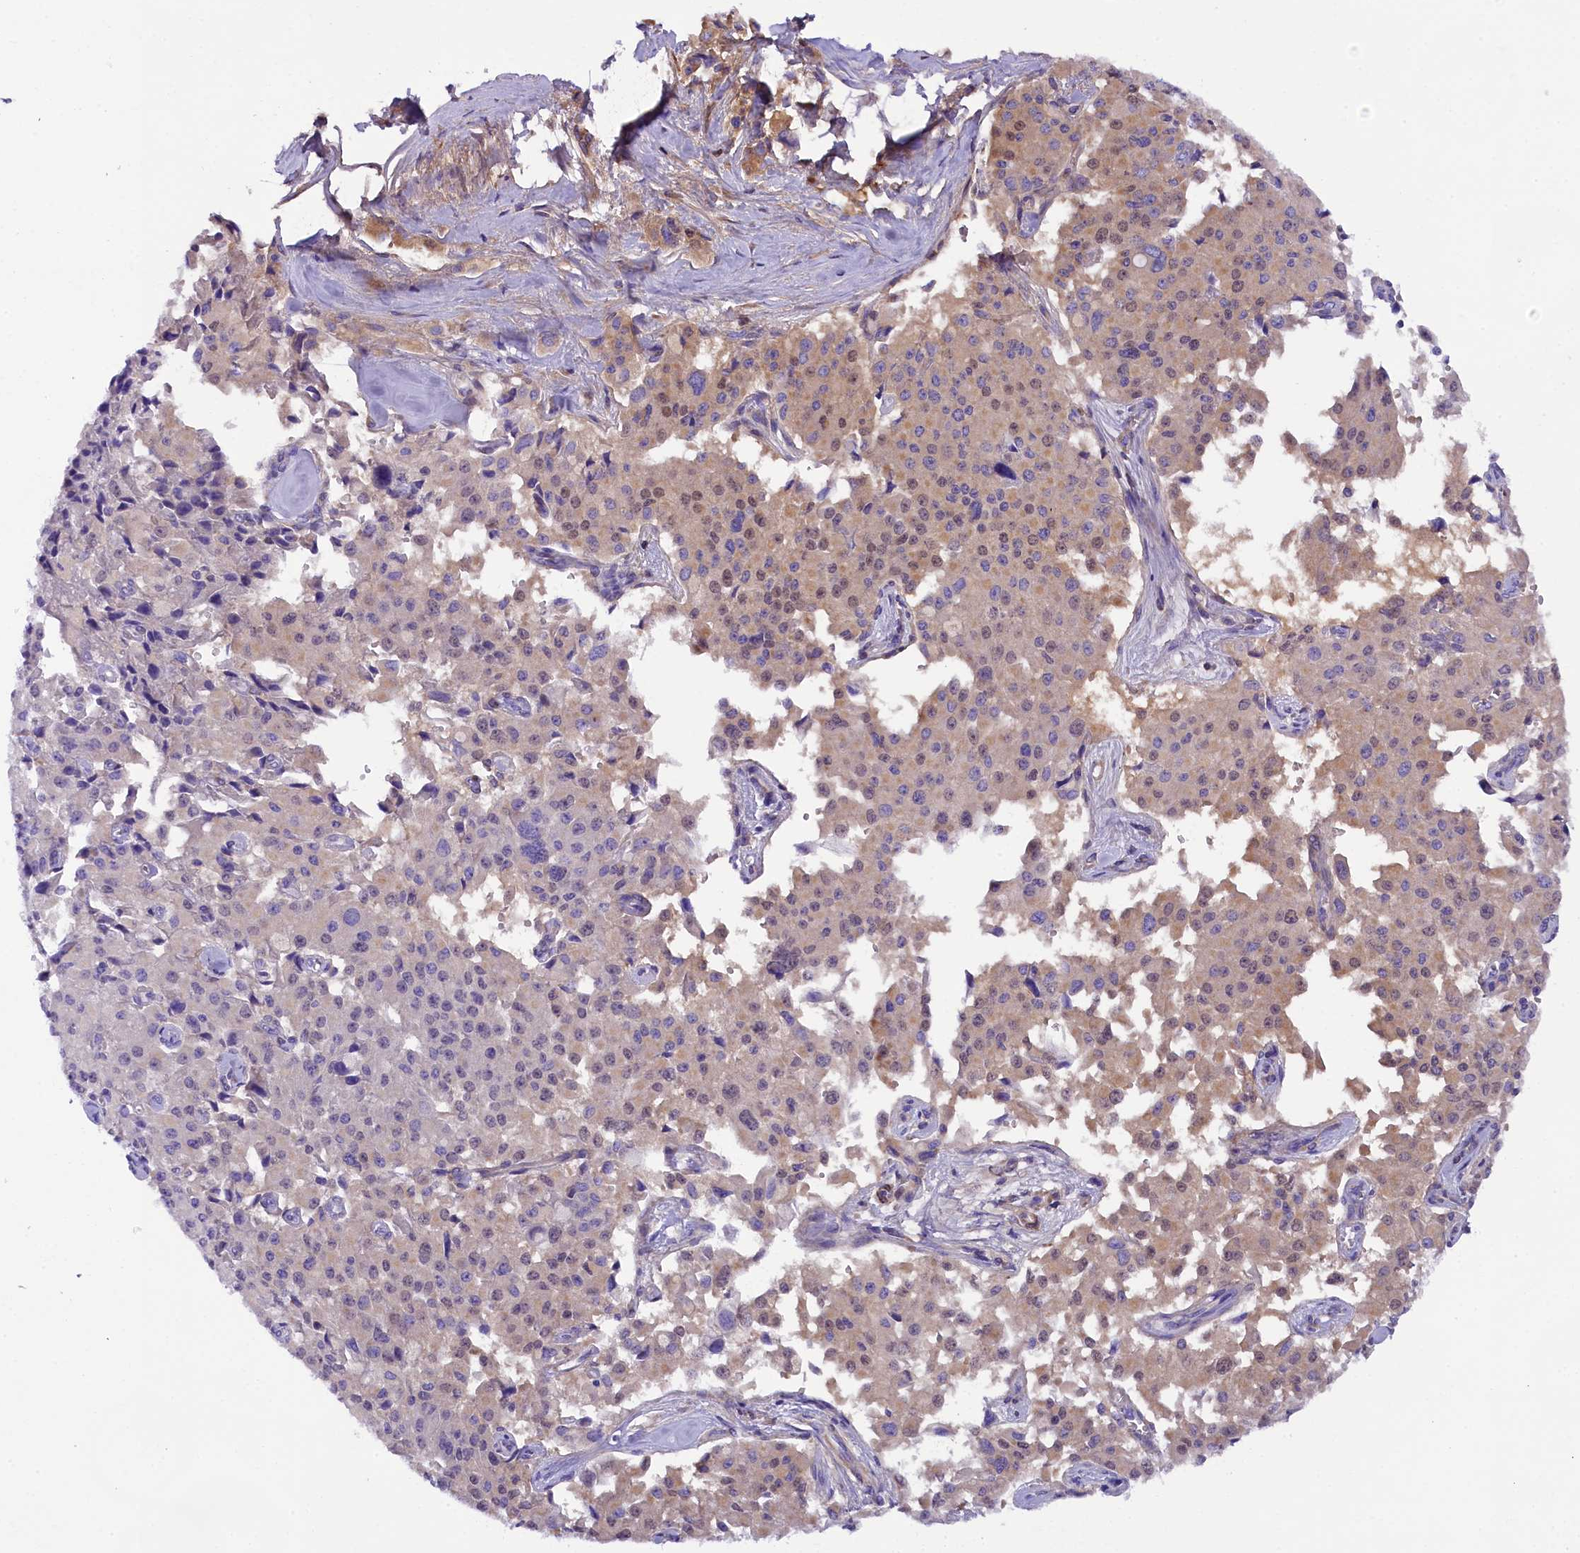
{"staining": {"intensity": "moderate", "quantity": "25%-75%", "location": "cytoplasmic/membranous,nuclear"}, "tissue": "pancreatic cancer", "cell_type": "Tumor cells", "image_type": "cancer", "snomed": [{"axis": "morphology", "description": "Adenocarcinoma, NOS"}, {"axis": "topography", "description": "Pancreas"}], "caption": "Human pancreatic cancer (adenocarcinoma) stained with a protein marker reveals moderate staining in tumor cells.", "gene": "SOD3", "patient": {"sex": "male", "age": 65}}